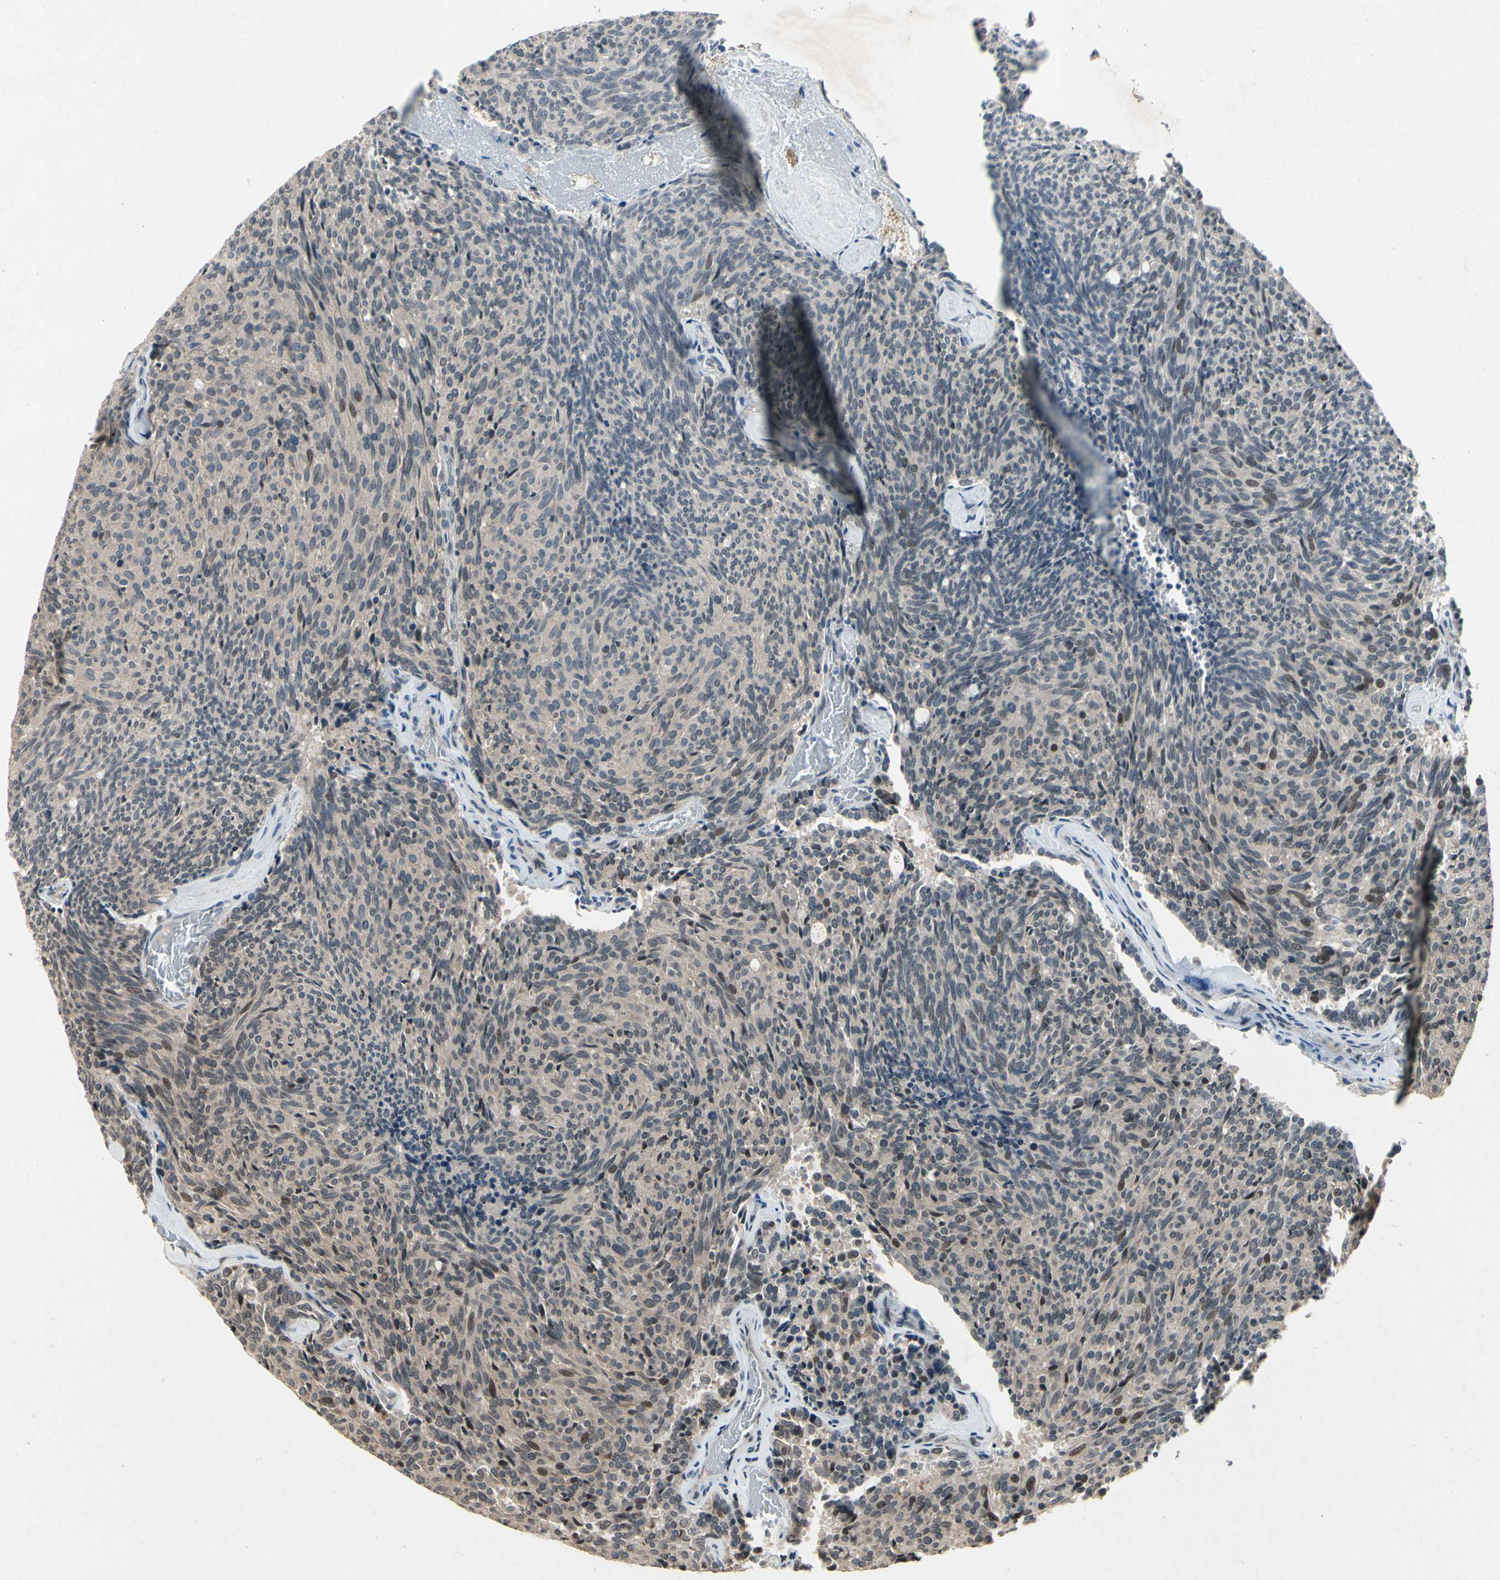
{"staining": {"intensity": "weak", "quantity": "25%-75%", "location": "cytoplasmic/membranous"}, "tissue": "carcinoid", "cell_type": "Tumor cells", "image_type": "cancer", "snomed": [{"axis": "morphology", "description": "Carcinoid, malignant, NOS"}, {"axis": "topography", "description": "Pancreas"}], "caption": "High-magnification brightfield microscopy of carcinoid stained with DAB (brown) and counterstained with hematoxylin (blue). tumor cells exhibit weak cytoplasmic/membranous staining is appreciated in approximately25%-75% of cells. (DAB (3,3'-diaminobenzidine) = brown stain, brightfield microscopy at high magnification).", "gene": "DPY19L3", "patient": {"sex": "female", "age": 54}}